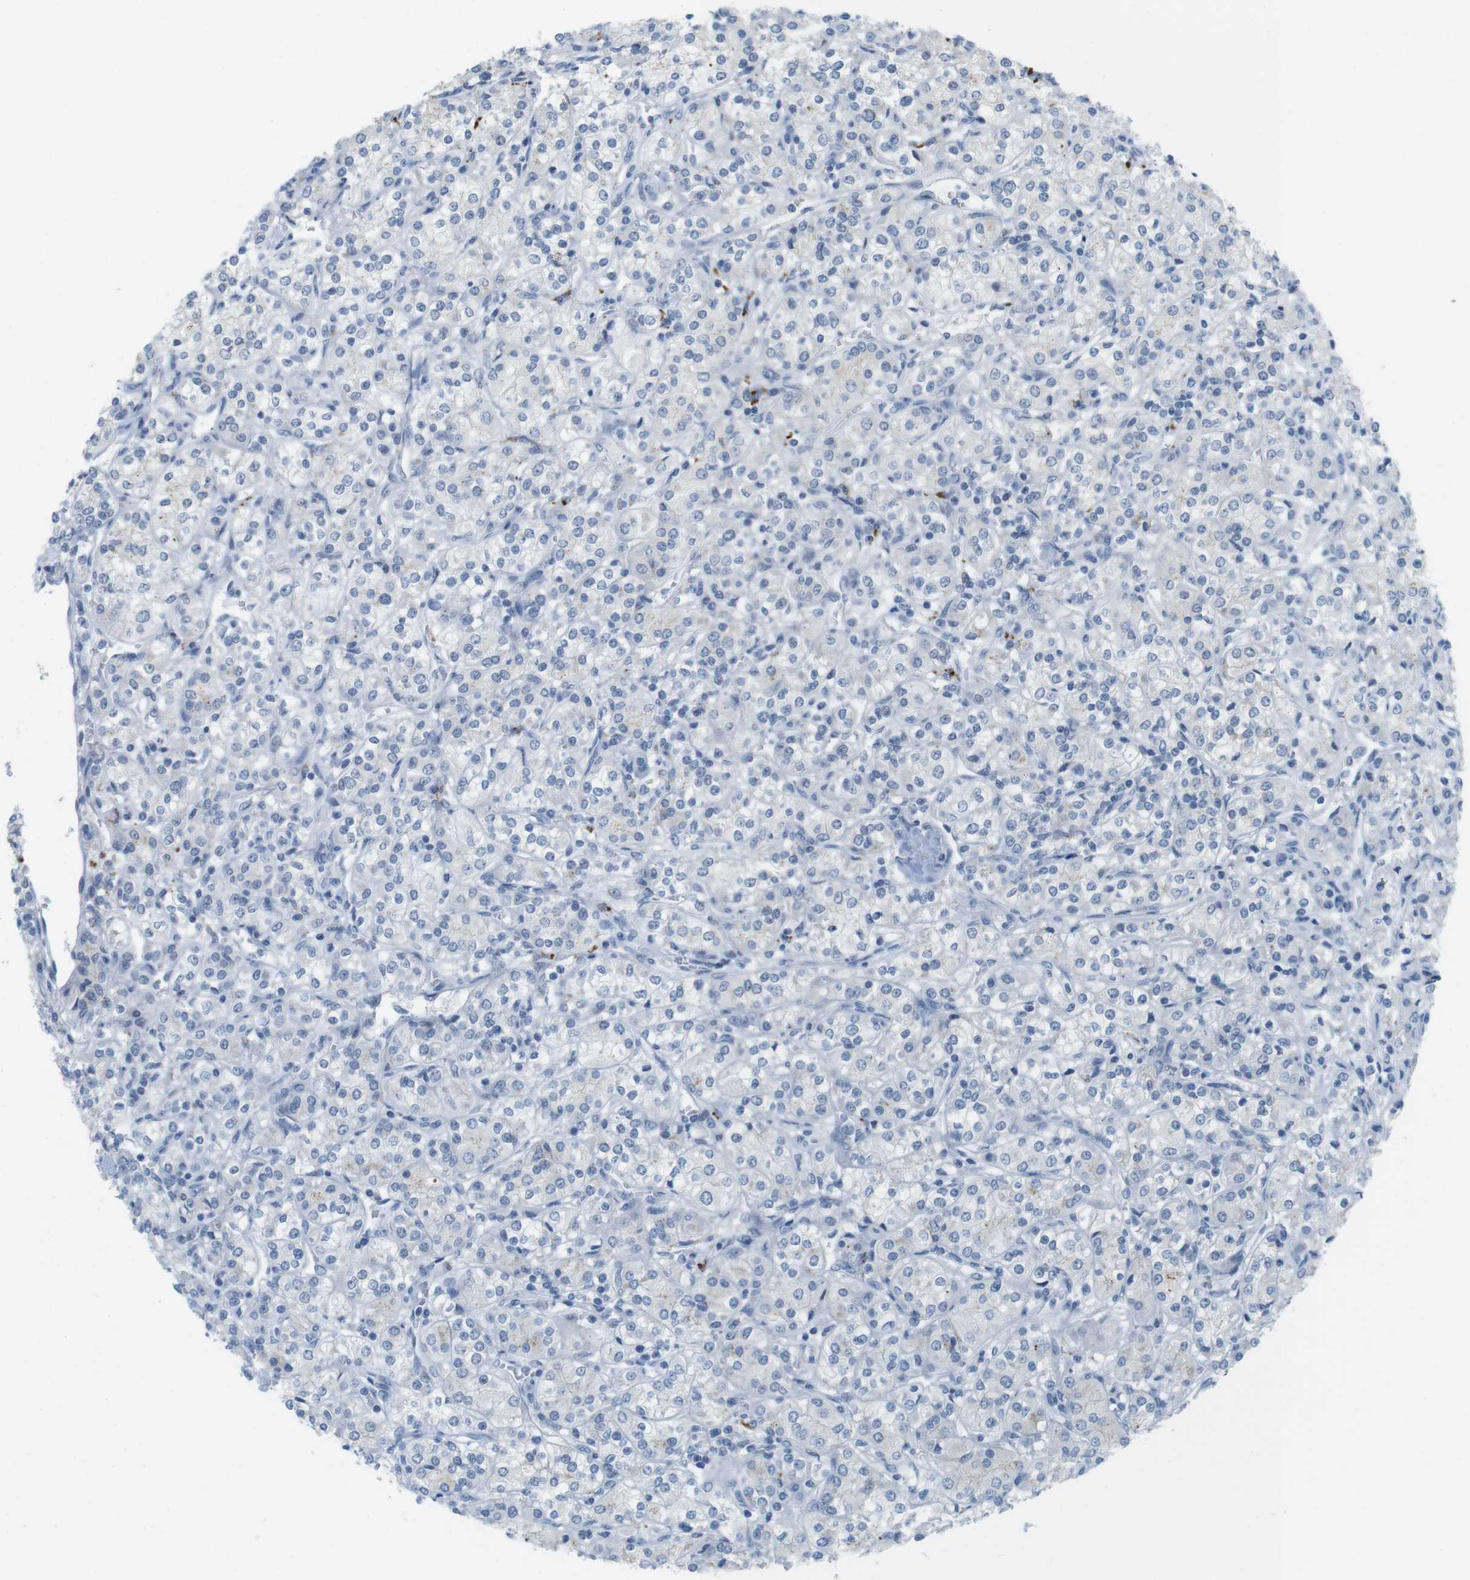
{"staining": {"intensity": "negative", "quantity": "none", "location": "none"}, "tissue": "renal cancer", "cell_type": "Tumor cells", "image_type": "cancer", "snomed": [{"axis": "morphology", "description": "Adenocarcinoma, NOS"}, {"axis": "topography", "description": "Kidney"}], "caption": "This is a photomicrograph of immunohistochemistry (IHC) staining of adenocarcinoma (renal), which shows no staining in tumor cells. The staining was performed using DAB (3,3'-diaminobenzidine) to visualize the protein expression in brown, while the nuclei were stained in blue with hematoxylin (Magnification: 20x).", "gene": "YIPF1", "patient": {"sex": "male", "age": 77}}